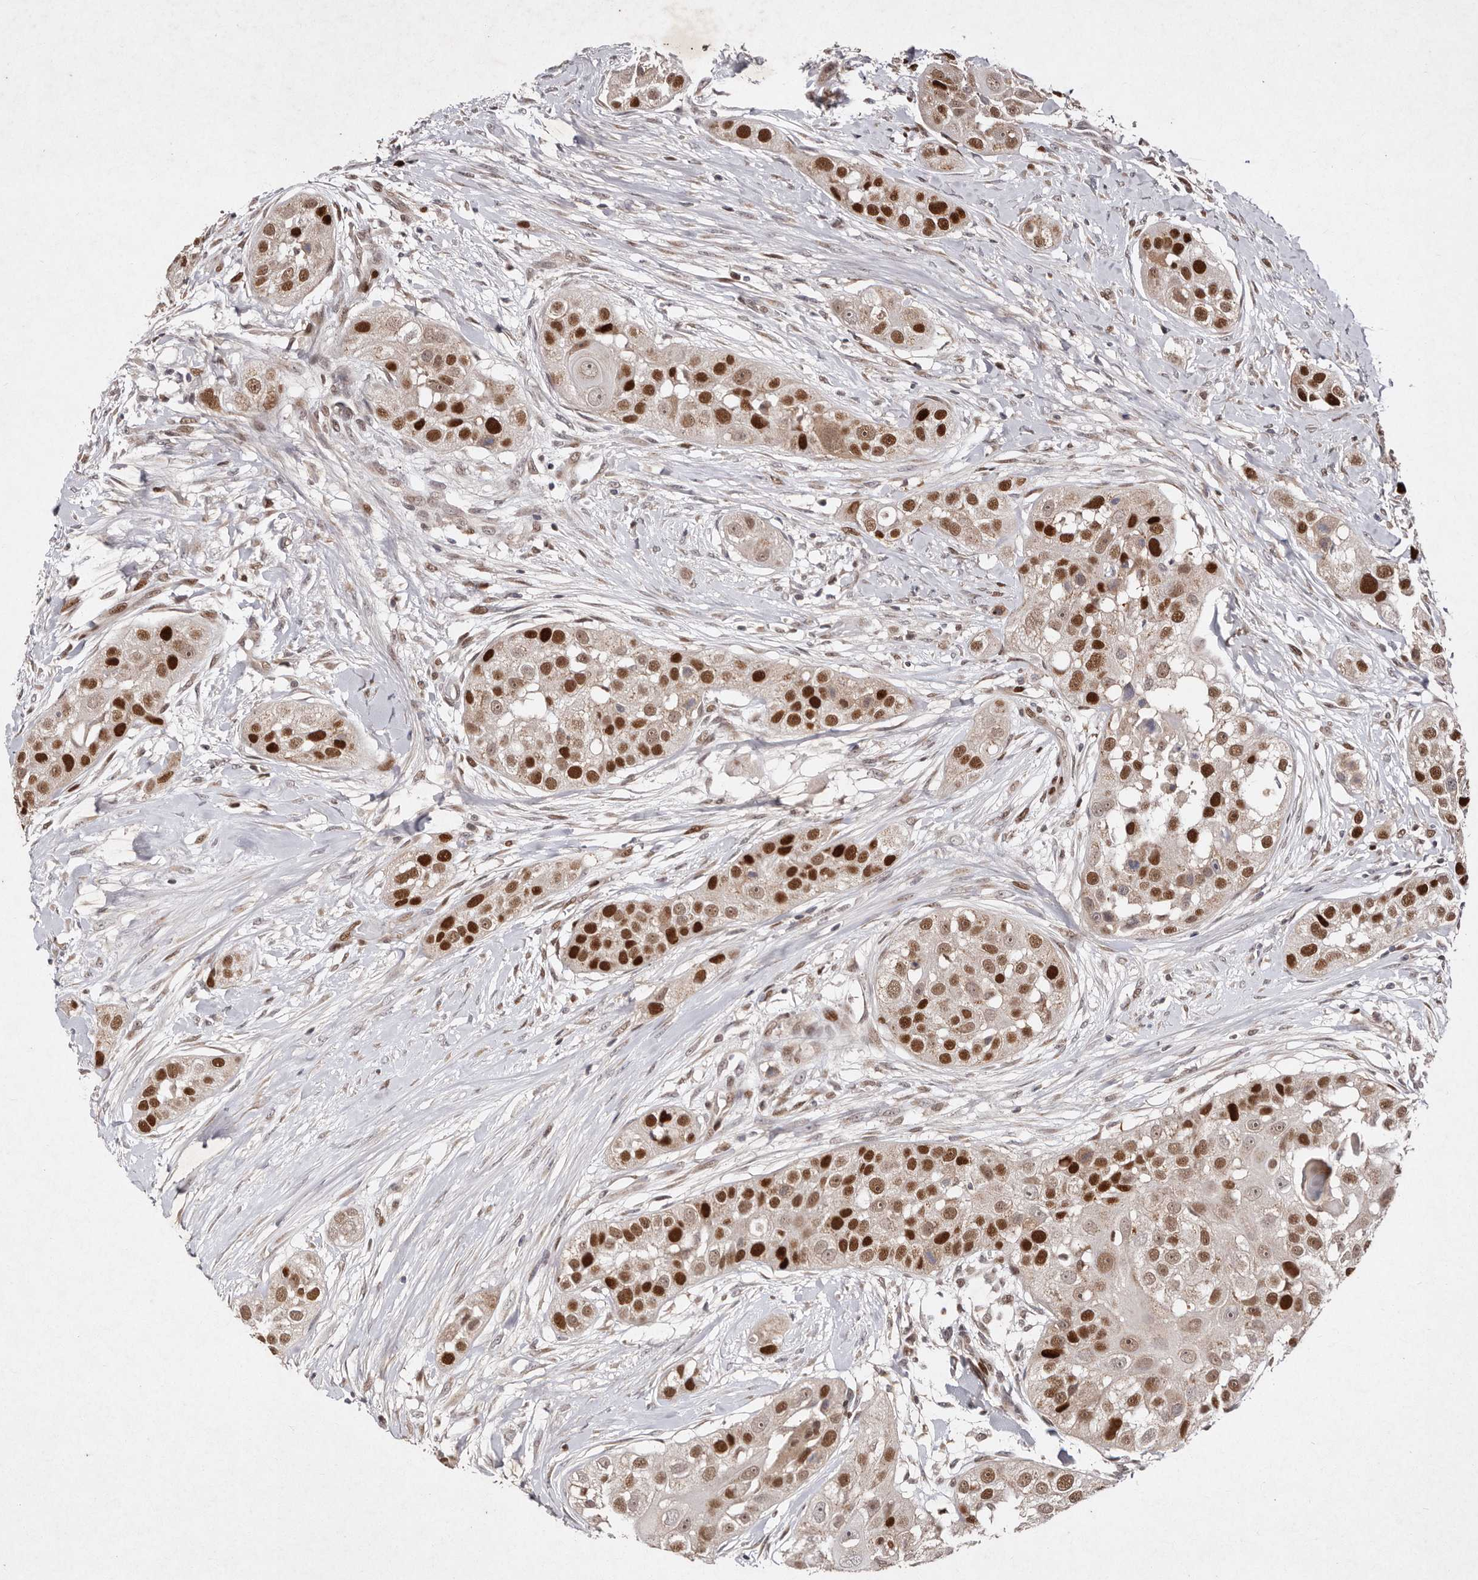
{"staining": {"intensity": "strong", "quantity": ">75%", "location": "nuclear"}, "tissue": "head and neck cancer", "cell_type": "Tumor cells", "image_type": "cancer", "snomed": [{"axis": "morphology", "description": "Normal tissue, NOS"}, {"axis": "morphology", "description": "Squamous cell carcinoma, NOS"}, {"axis": "topography", "description": "Skeletal muscle"}, {"axis": "topography", "description": "Head-Neck"}], "caption": "Head and neck cancer (squamous cell carcinoma) stained with immunohistochemistry exhibits strong nuclear staining in about >75% of tumor cells.", "gene": "KLF7", "patient": {"sex": "male", "age": 51}}